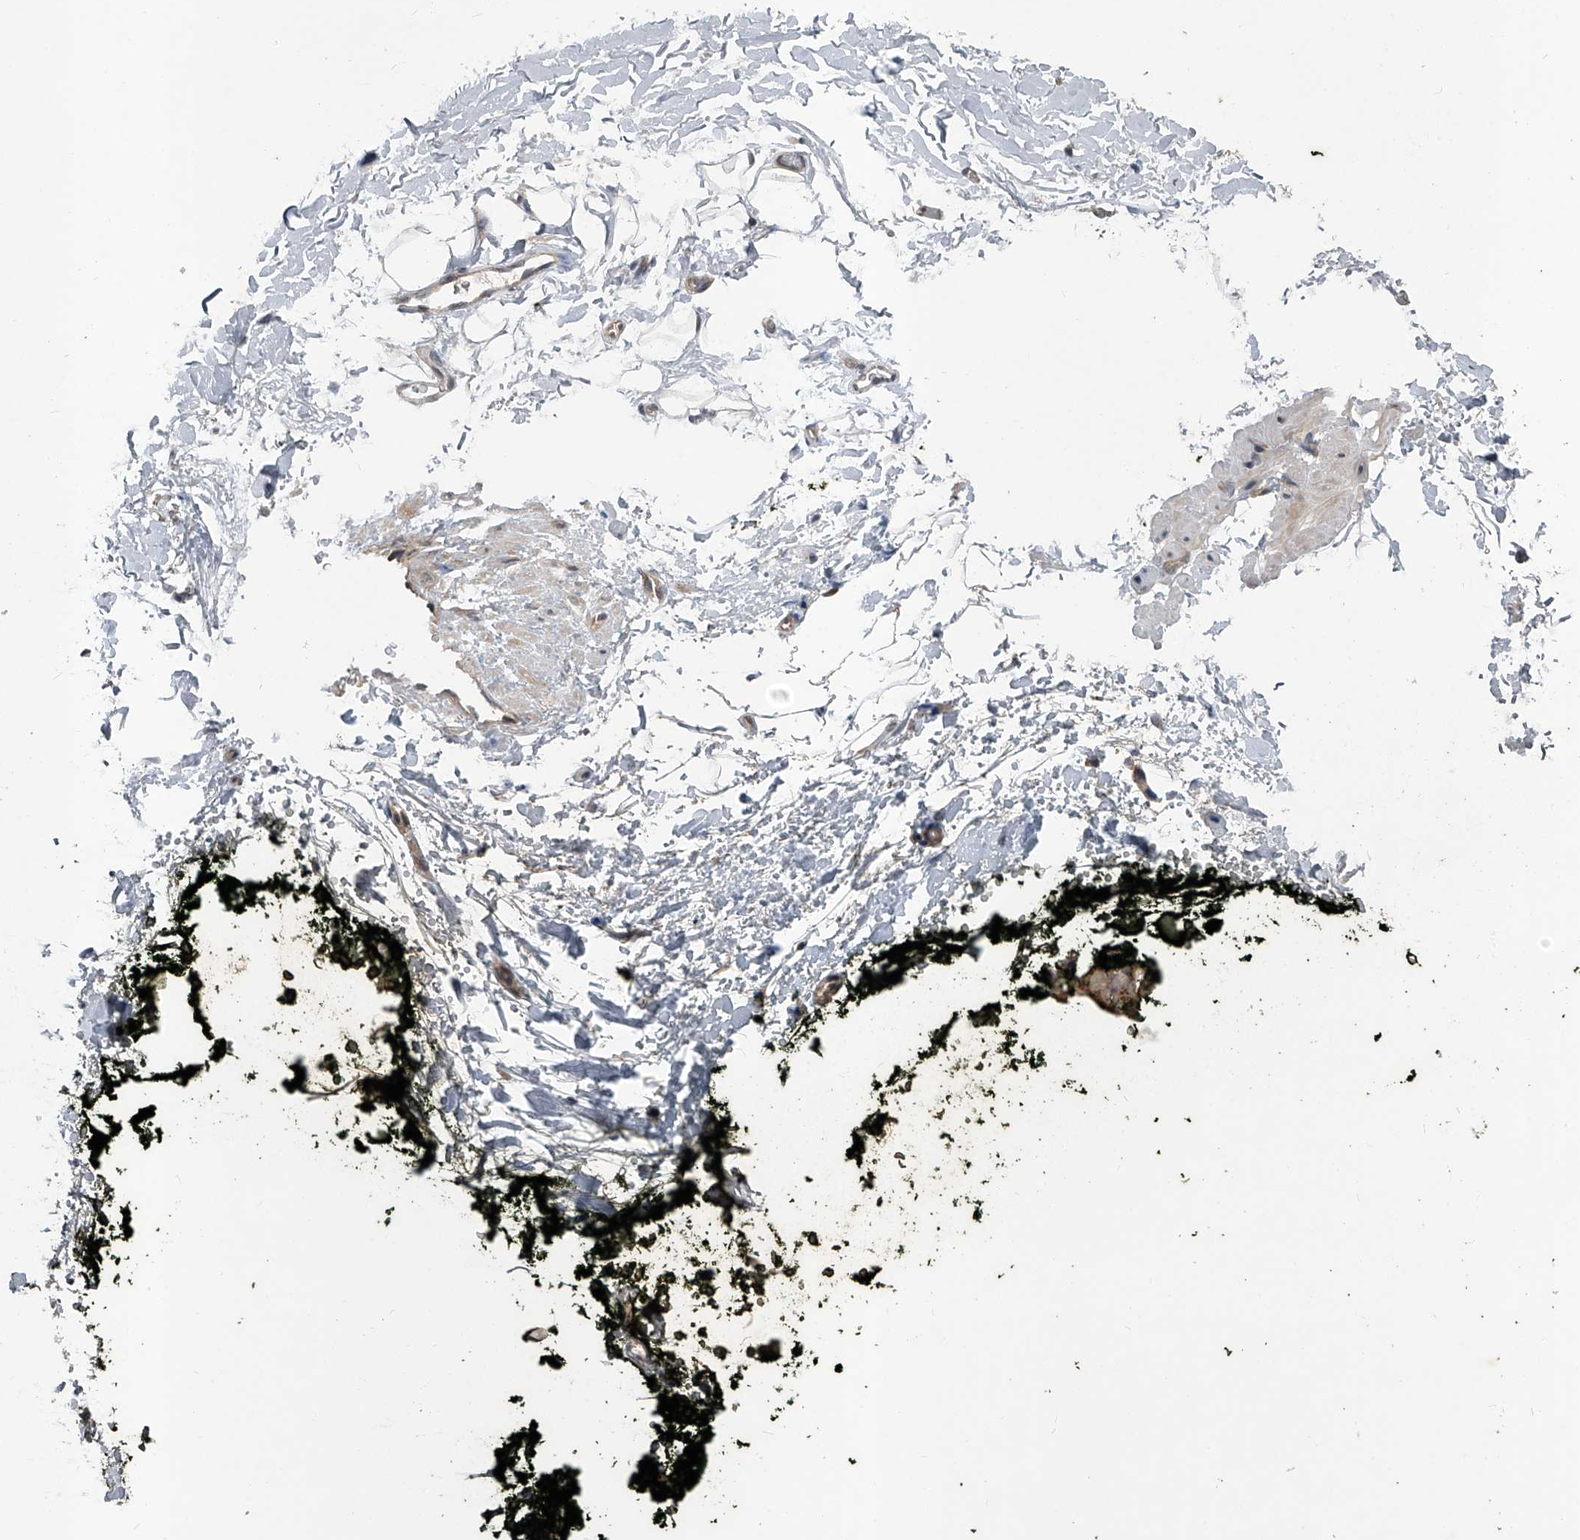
{"staining": {"intensity": "weak", "quantity": "25%-75%", "location": "cytoplasmic/membranous"}, "tissue": "adipose tissue", "cell_type": "Adipocytes", "image_type": "normal", "snomed": [{"axis": "morphology", "description": "Normal tissue, NOS"}, {"axis": "morphology", "description": "Adenocarcinoma, NOS"}, {"axis": "topography", "description": "Pancreas"}, {"axis": "topography", "description": "Peripheral nerve tissue"}], "caption": "This is a micrograph of immunohistochemistry staining of unremarkable adipose tissue, which shows weak expression in the cytoplasmic/membranous of adipocytes.", "gene": "SLC12A8", "patient": {"sex": "male", "age": 59}}